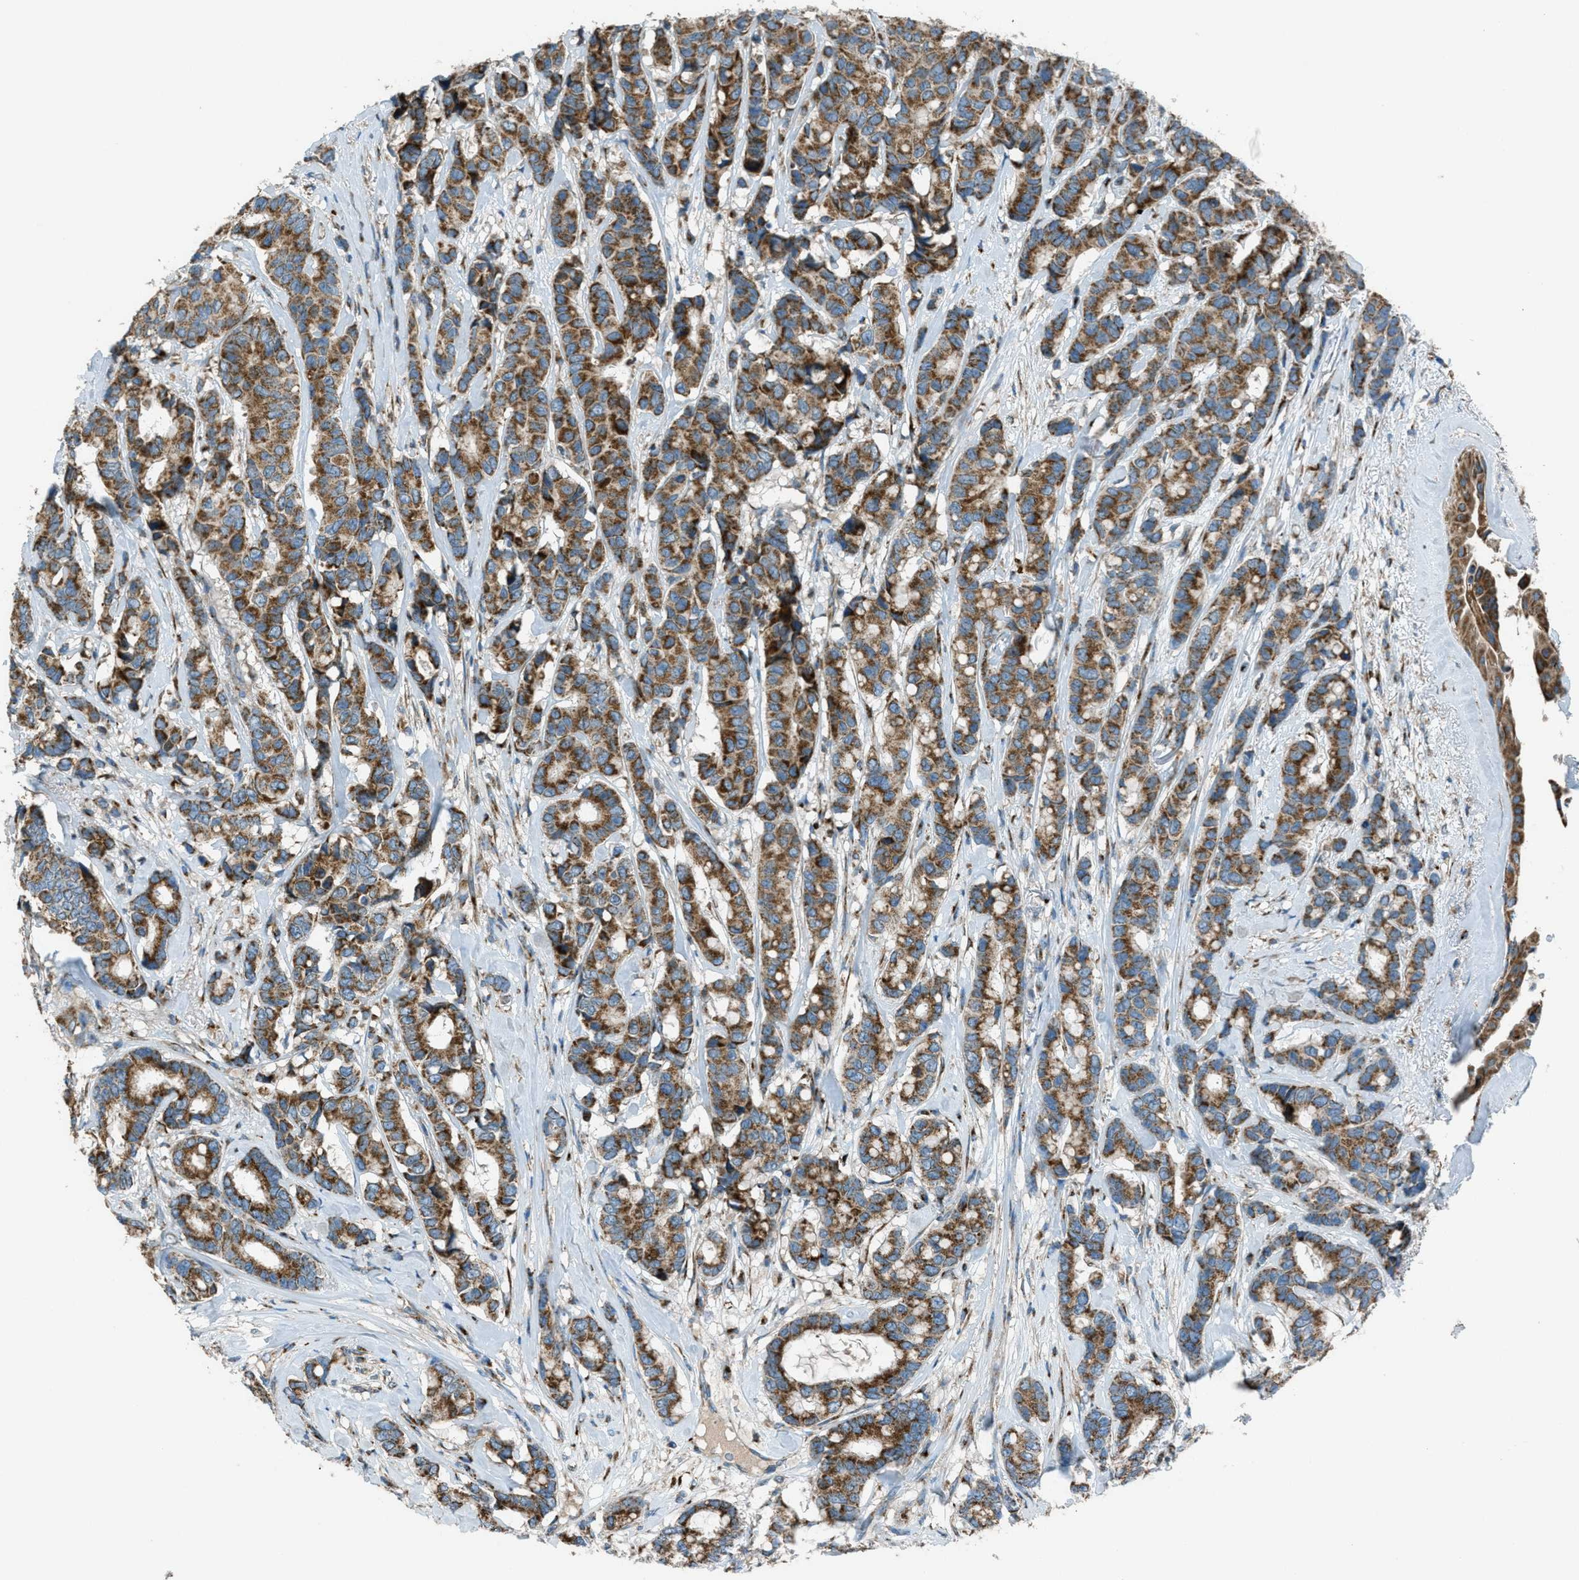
{"staining": {"intensity": "strong", "quantity": ">75%", "location": "cytoplasmic/membranous"}, "tissue": "breast cancer", "cell_type": "Tumor cells", "image_type": "cancer", "snomed": [{"axis": "morphology", "description": "Duct carcinoma"}, {"axis": "topography", "description": "Breast"}], "caption": "Human breast cancer stained with a protein marker exhibits strong staining in tumor cells.", "gene": "BCKDK", "patient": {"sex": "female", "age": 87}}